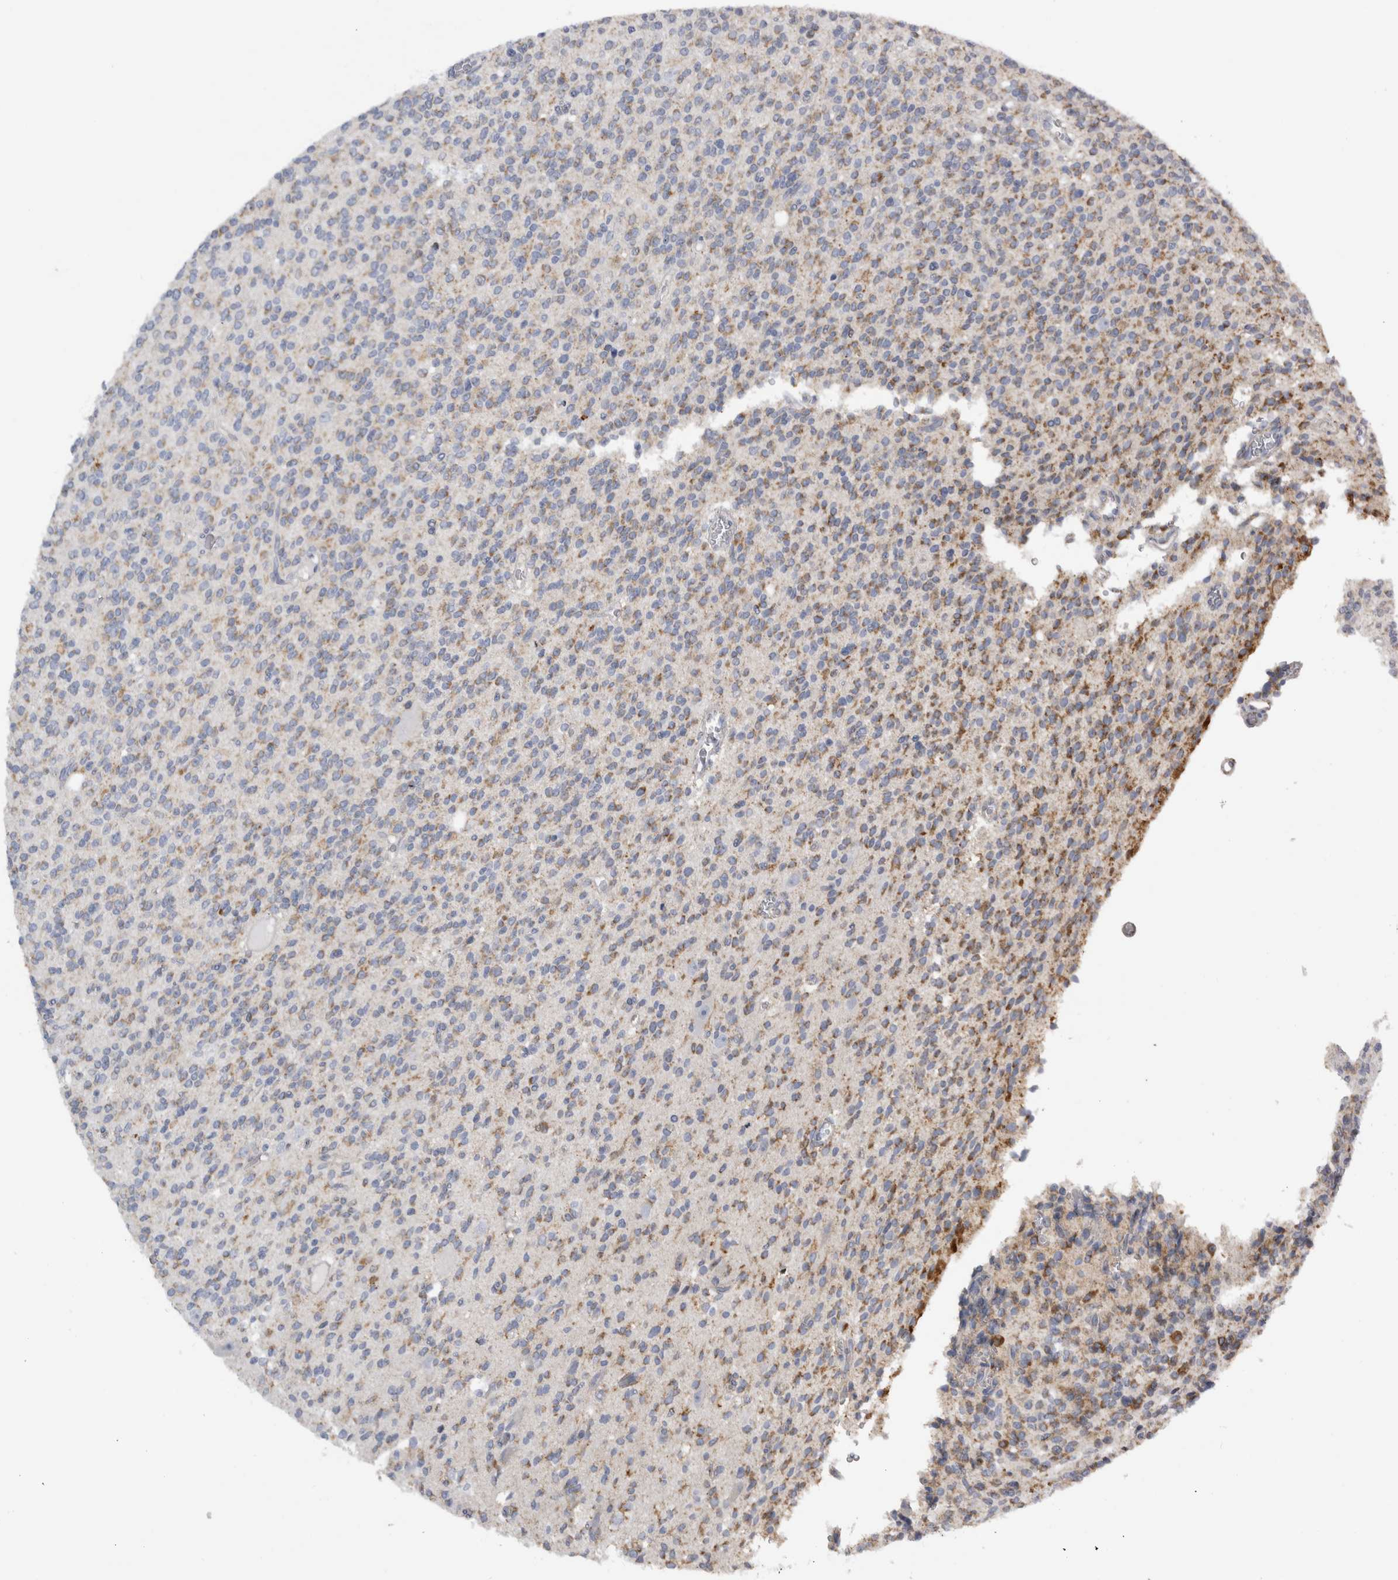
{"staining": {"intensity": "moderate", "quantity": "25%-75%", "location": "cytoplasmic/membranous"}, "tissue": "glioma", "cell_type": "Tumor cells", "image_type": "cancer", "snomed": [{"axis": "morphology", "description": "Glioma, malignant, High grade"}, {"axis": "topography", "description": "Brain"}], "caption": "Tumor cells reveal medium levels of moderate cytoplasmic/membranous positivity in about 25%-75% of cells in human glioma.", "gene": "DHRS4", "patient": {"sex": "male", "age": 34}}